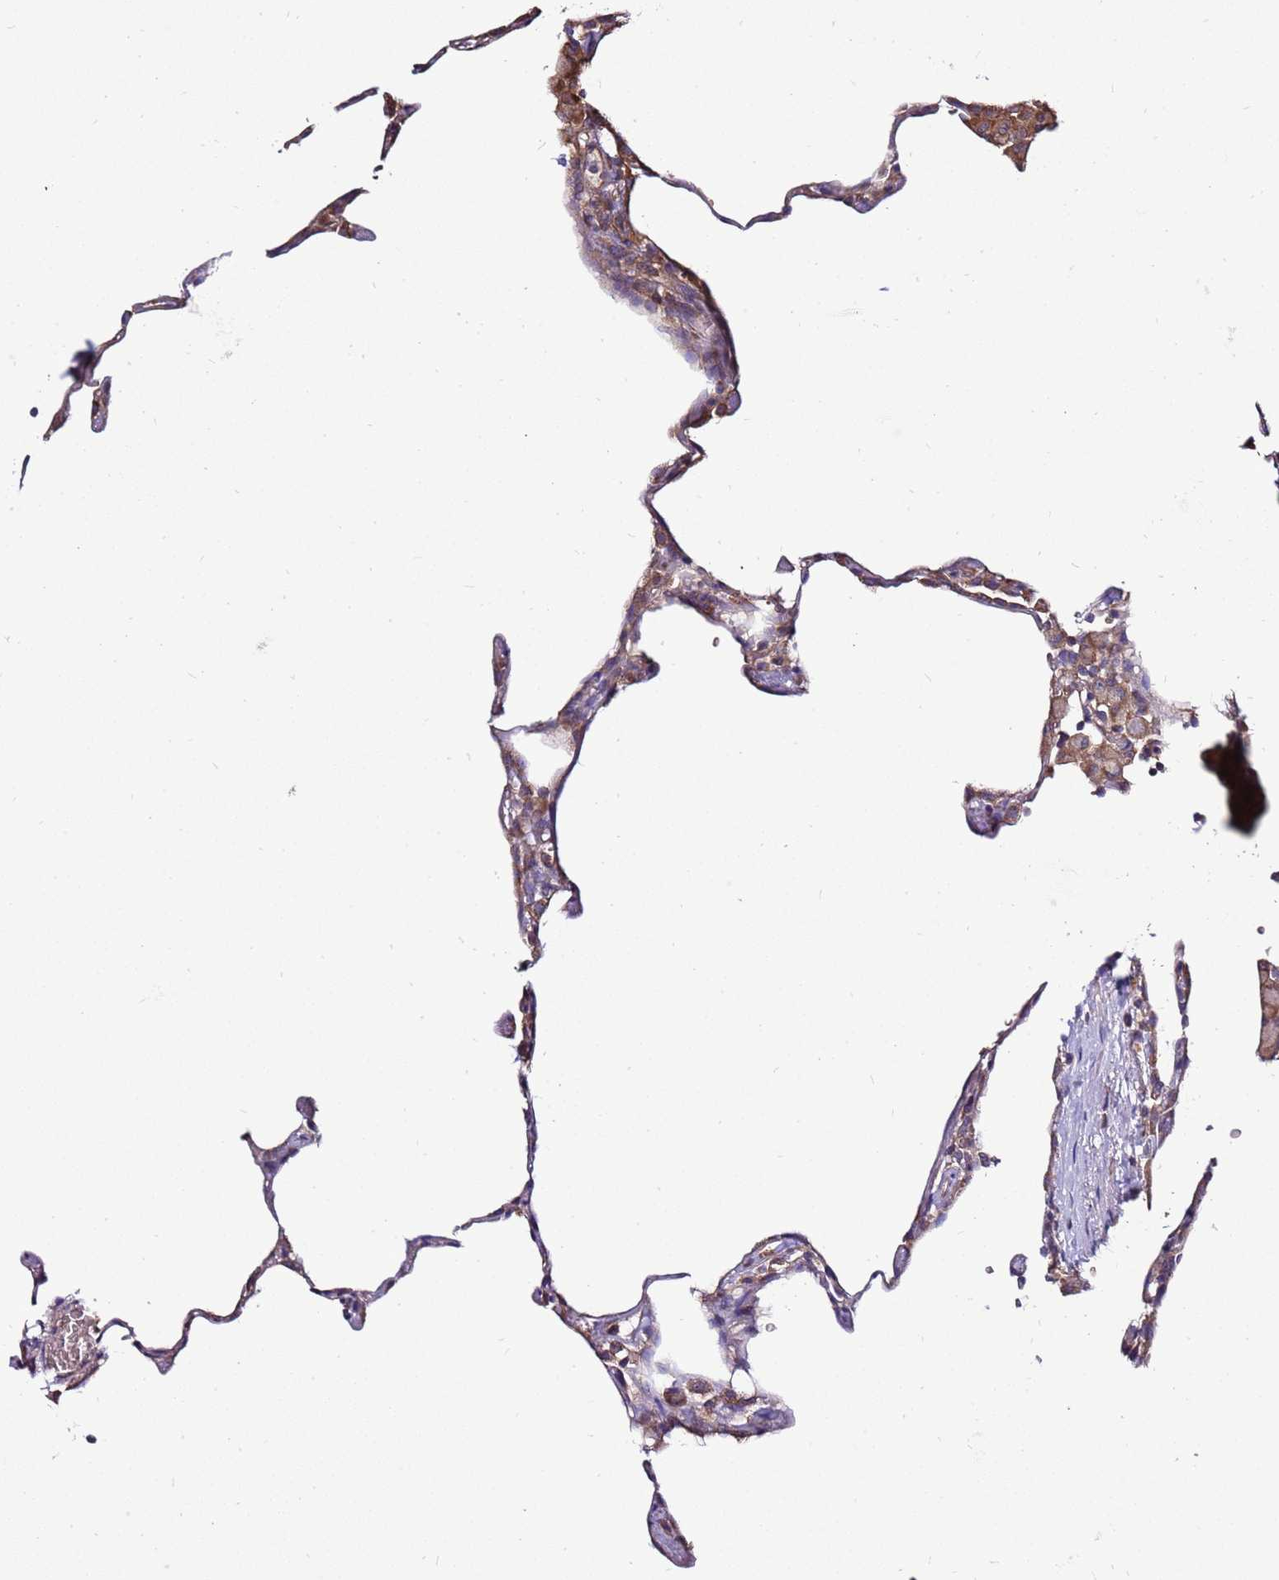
{"staining": {"intensity": "moderate", "quantity": "<25%", "location": "cytoplasmic/membranous"}, "tissue": "lung", "cell_type": "Alveolar cells", "image_type": "normal", "snomed": [{"axis": "morphology", "description": "Normal tissue, NOS"}, {"axis": "topography", "description": "Lung"}], "caption": "Immunohistochemistry staining of normal lung, which demonstrates low levels of moderate cytoplasmic/membranous positivity in approximately <25% of alveolar cells indicating moderate cytoplasmic/membranous protein positivity. The staining was performed using DAB (3,3'-diaminobenzidine) (brown) for protein detection and nuclei were counterstained in hematoxylin (blue).", "gene": "SLC44A5", "patient": {"sex": "female", "age": 57}}